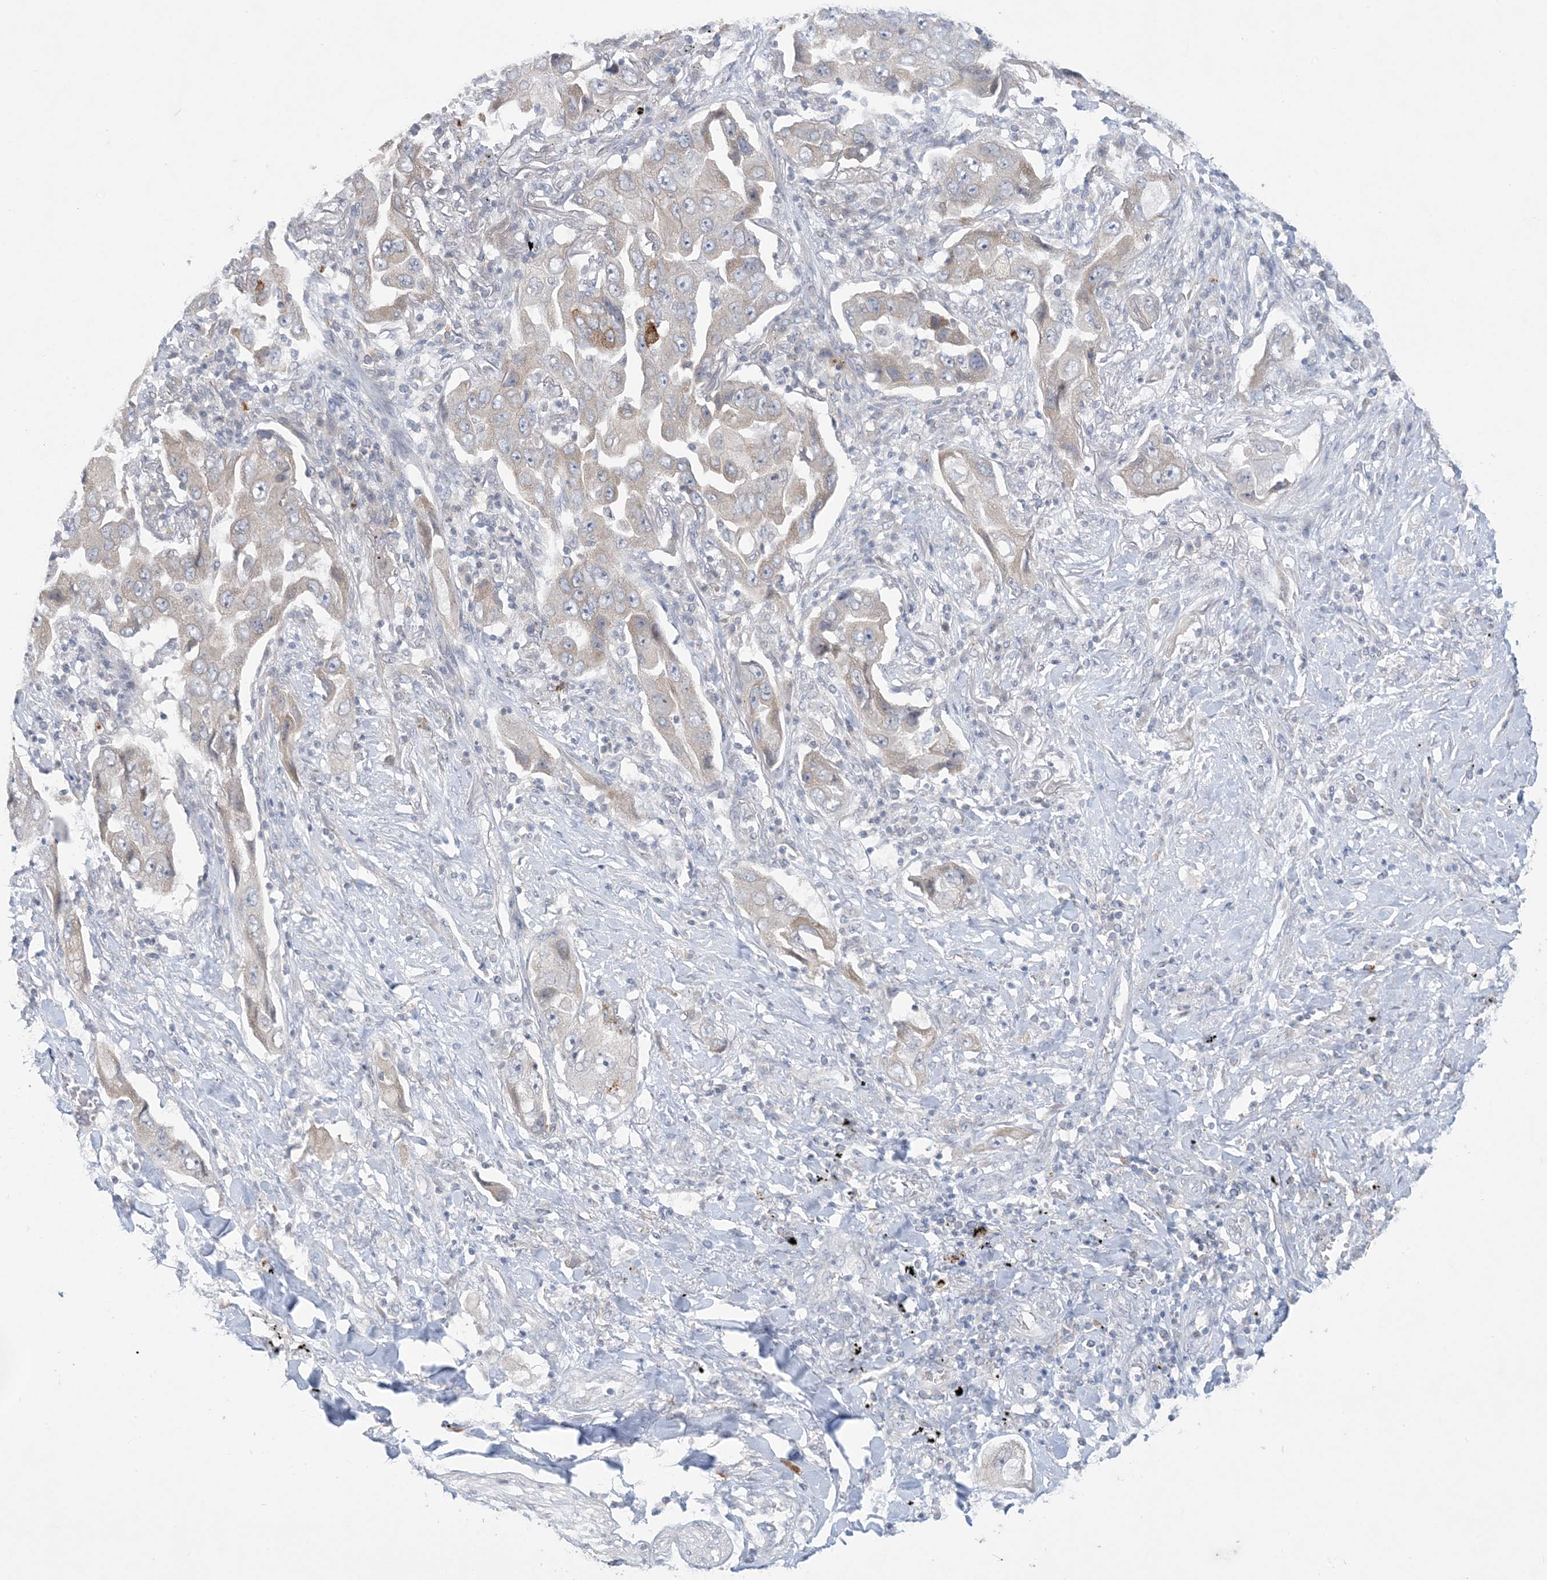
{"staining": {"intensity": "negative", "quantity": "none", "location": "none"}, "tissue": "lung cancer", "cell_type": "Tumor cells", "image_type": "cancer", "snomed": [{"axis": "morphology", "description": "Adenocarcinoma, NOS"}, {"axis": "topography", "description": "Lung"}], "caption": "DAB (3,3'-diaminobenzidine) immunohistochemical staining of human lung adenocarcinoma displays no significant staining in tumor cells.", "gene": "KIF3A", "patient": {"sex": "female", "age": 65}}